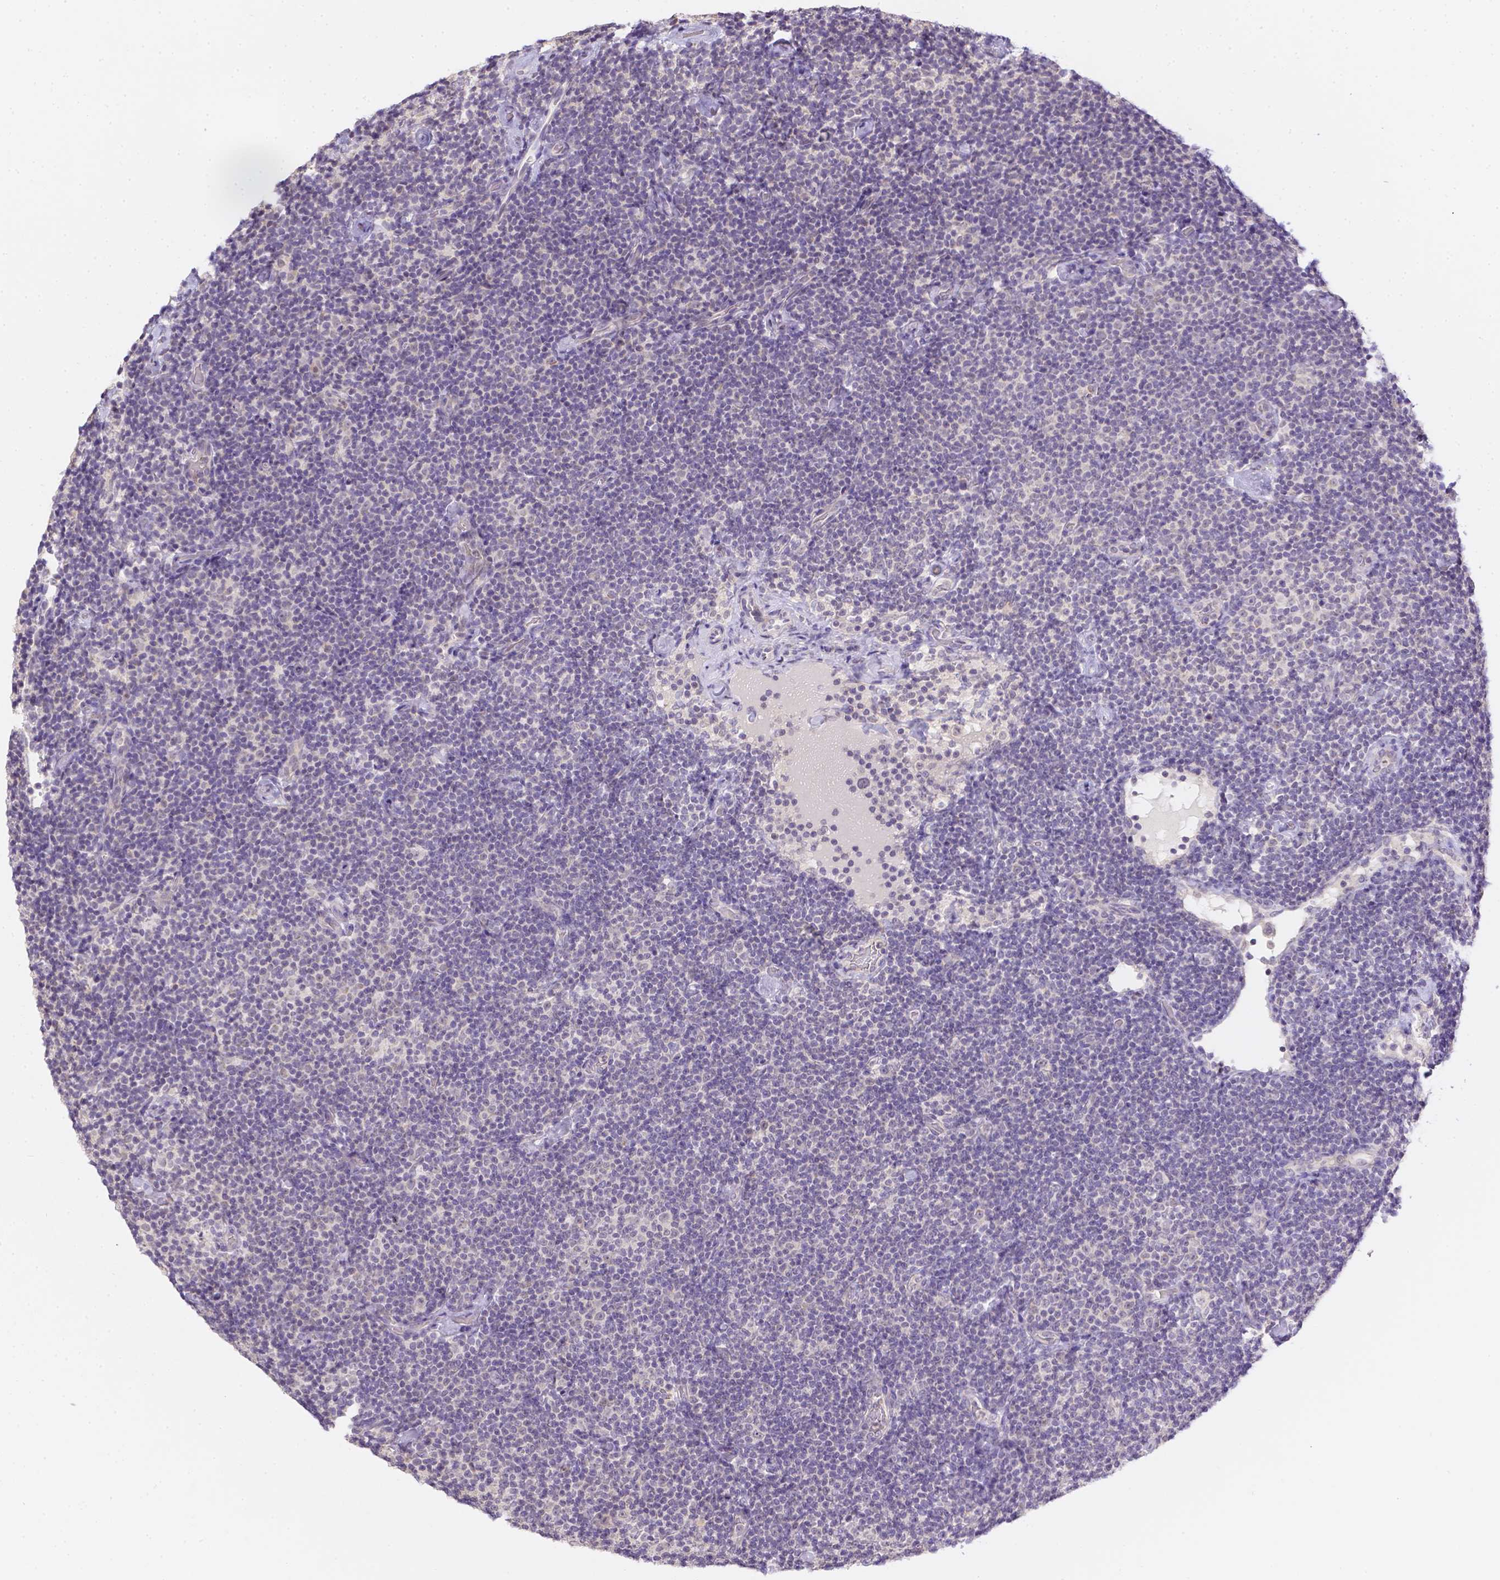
{"staining": {"intensity": "negative", "quantity": "none", "location": "none"}, "tissue": "lymphoma", "cell_type": "Tumor cells", "image_type": "cancer", "snomed": [{"axis": "morphology", "description": "Malignant lymphoma, non-Hodgkin's type, Low grade"}, {"axis": "topography", "description": "Lymph node"}], "caption": "Immunohistochemistry of lymphoma exhibits no staining in tumor cells.", "gene": "ZNF280B", "patient": {"sex": "male", "age": 81}}